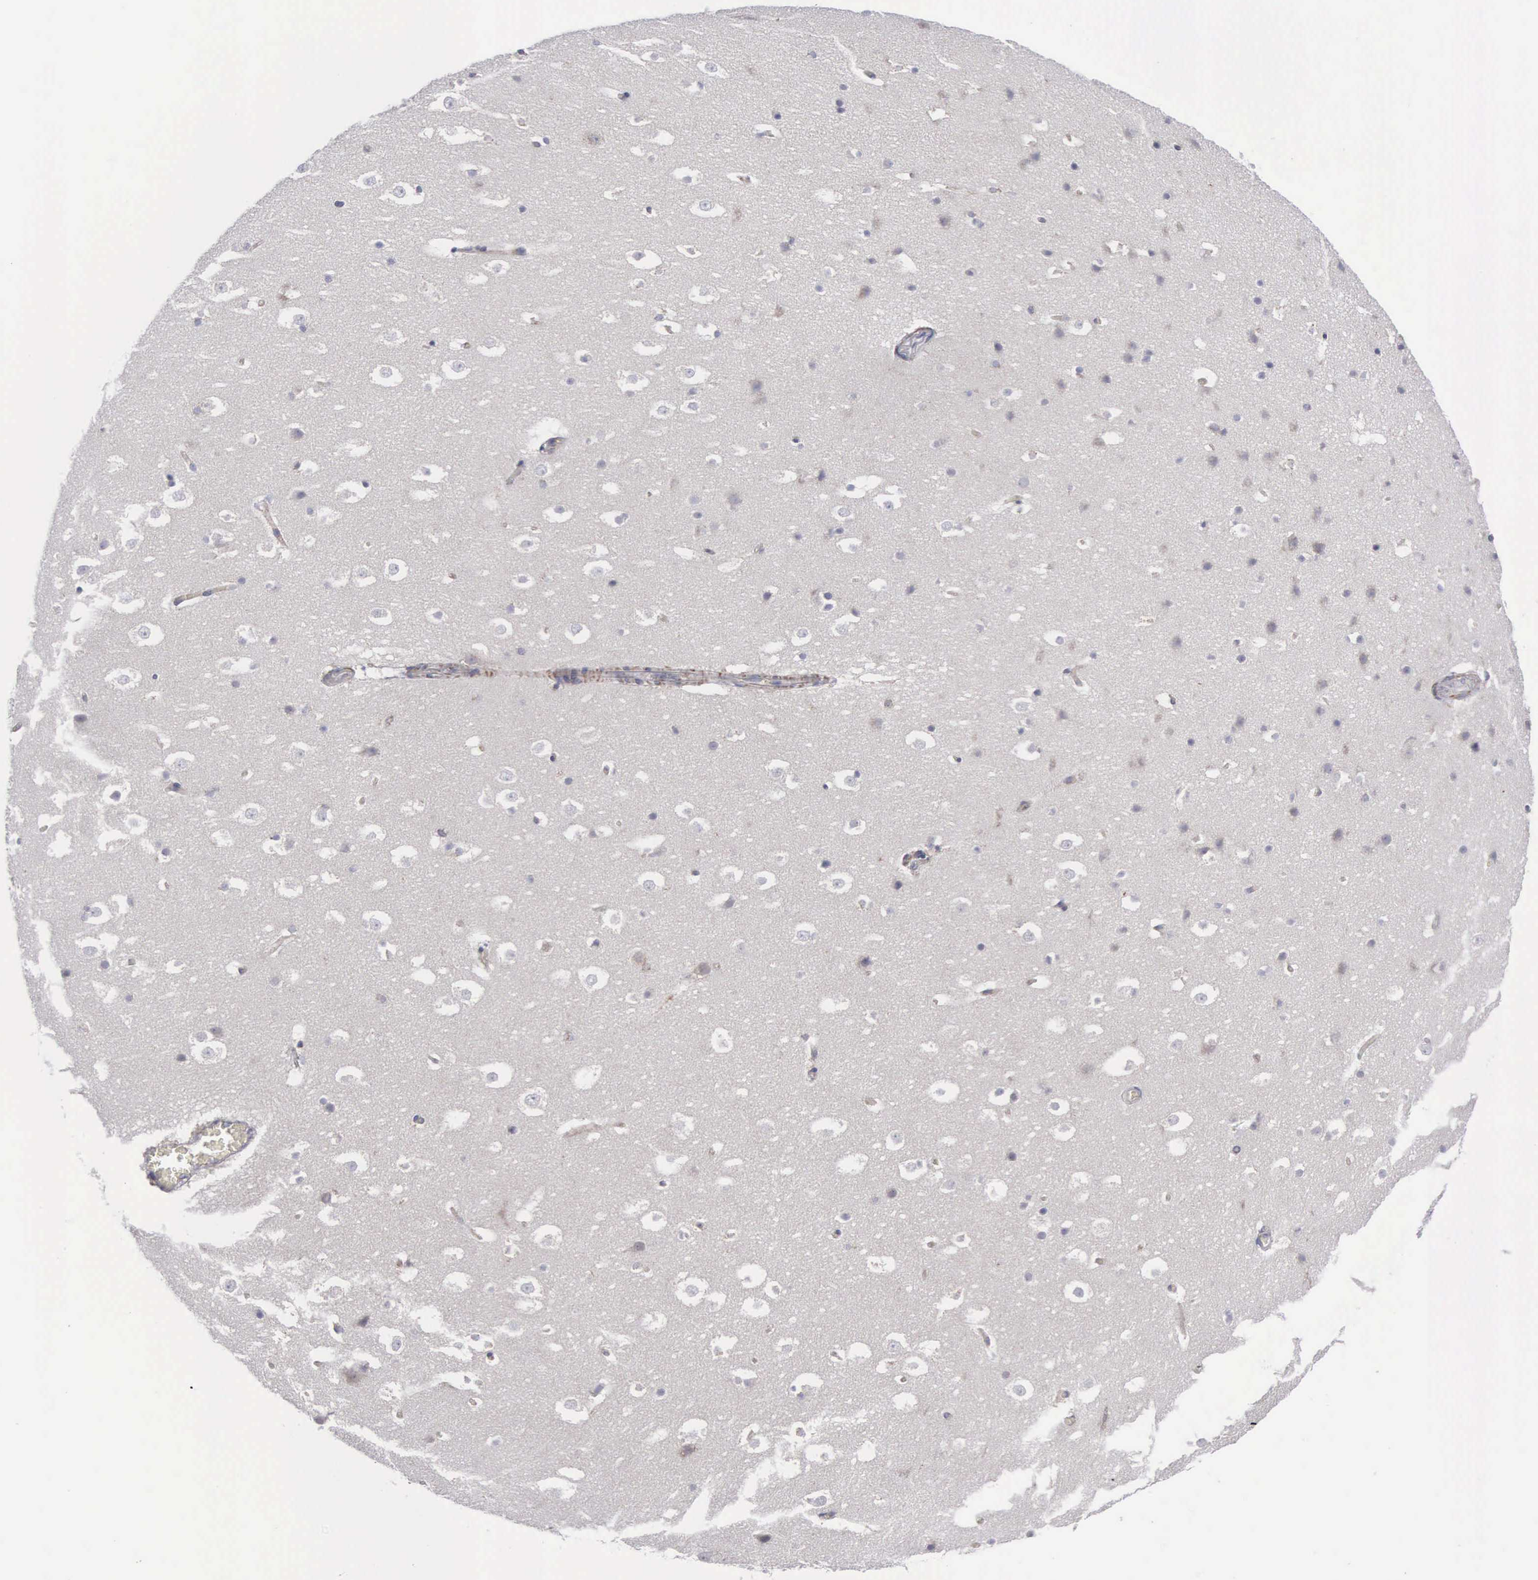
{"staining": {"intensity": "weak", "quantity": "<25%", "location": "cytoplasmic/membranous"}, "tissue": "hippocampus", "cell_type": "Neuronal cells", "image_type": "normal", "snomed": [{"axis": "morphology", "description": "Normal tissue, NOS"}, {"axis": "topography", "description": "Hippocampus"}], "caption": "DAB immunohistochemical staining of benign hippocampus exhibits no significant positivity in neuronal cells.", "gene": "APOOL", "patient": {"sex": "male", "age": 45}}